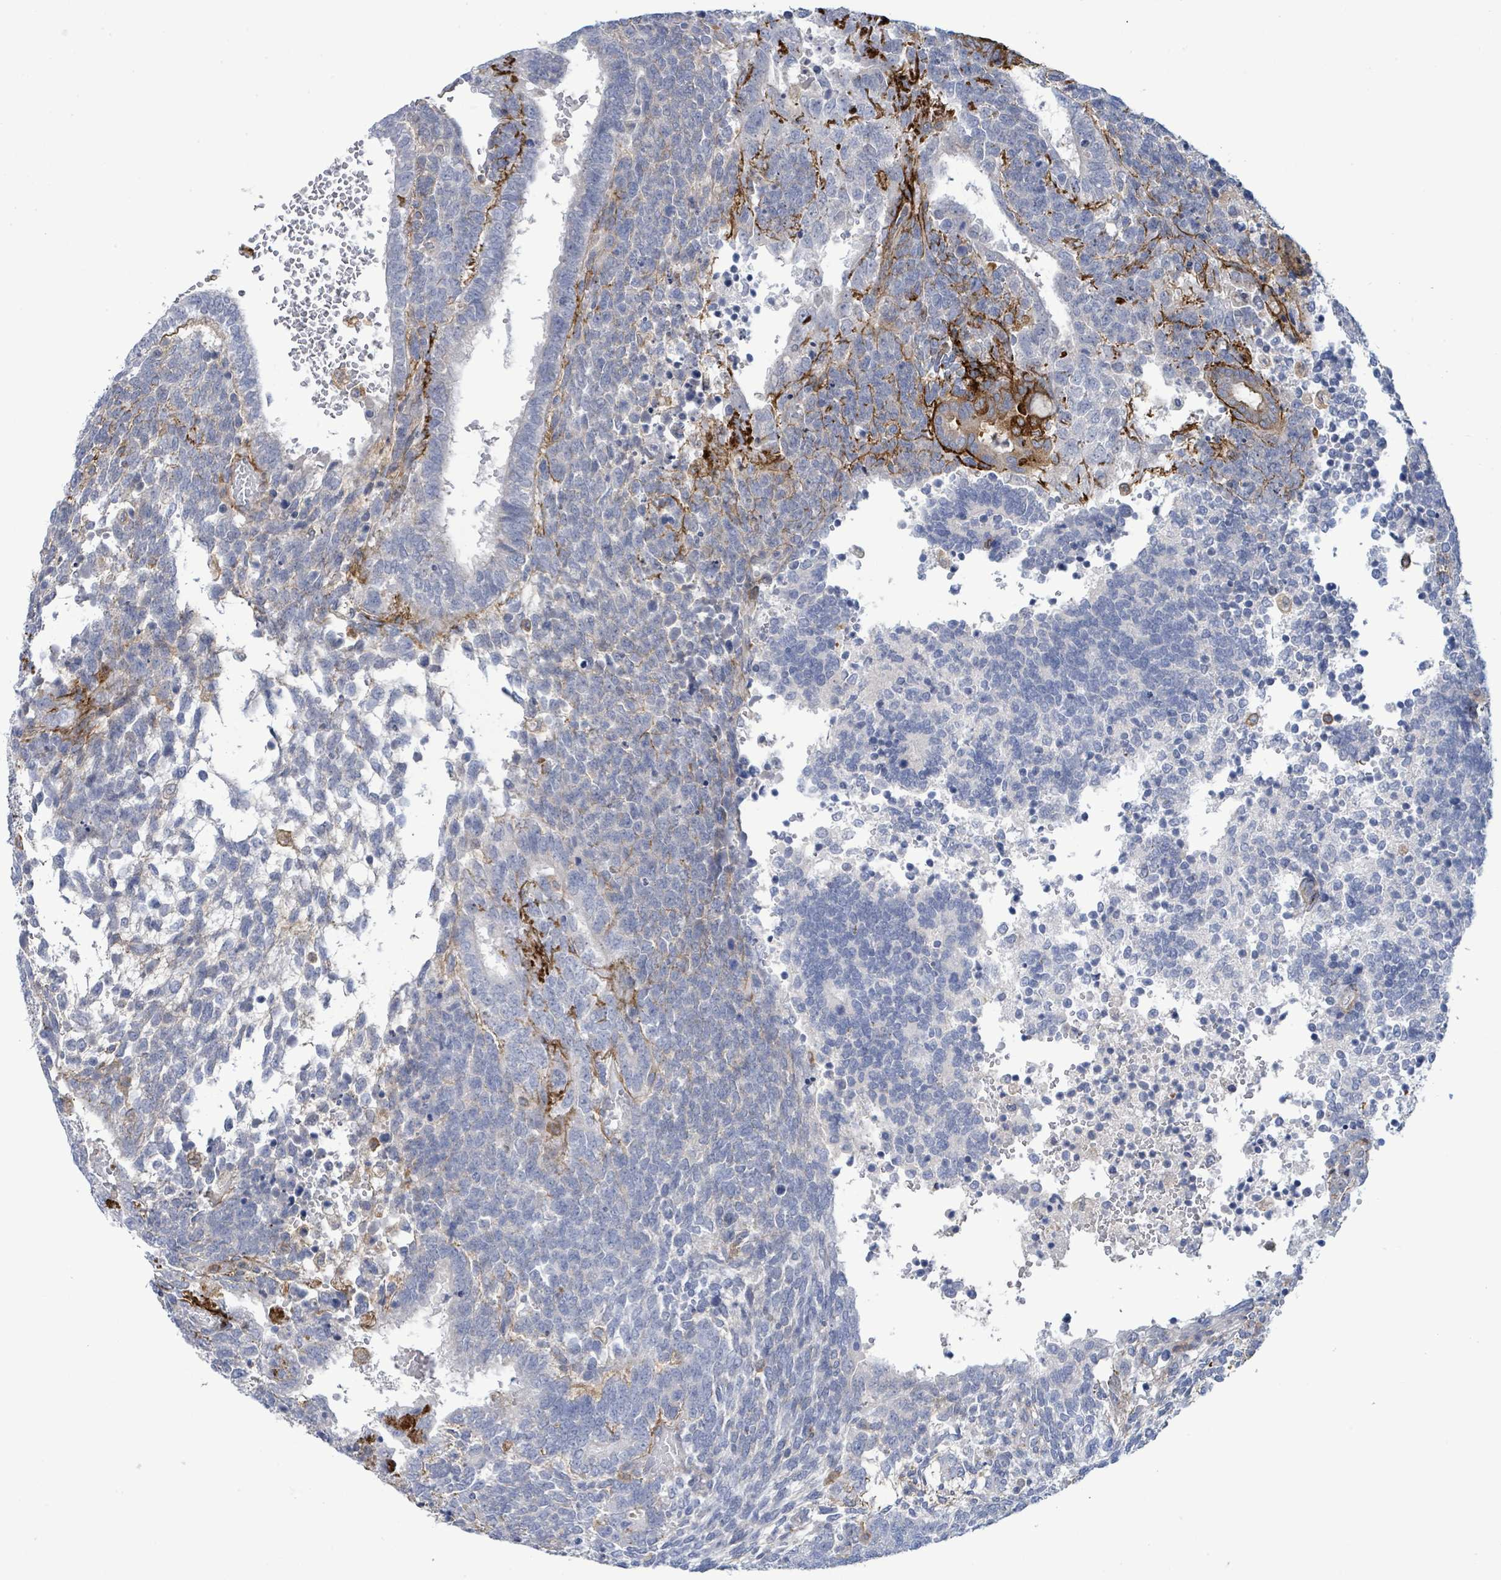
{"staining": {"intensity": "negative", "quantity": "none", "location": "none"}, "tissue": "testis cancer", "cell_type": "Tumor cells", "image_type": "cancer", "snomed": [{"axis": "morphology", "description": "Carcinoma, Embryonal, NOS"}, {"axis": "topography", "description": "Testis"}], "caption": "Tumor cells are negative for brown protein staining in testis embryonal carcinoma.", "gene": "EGFL7", "patient": {"sex": "male", "age": 23}}